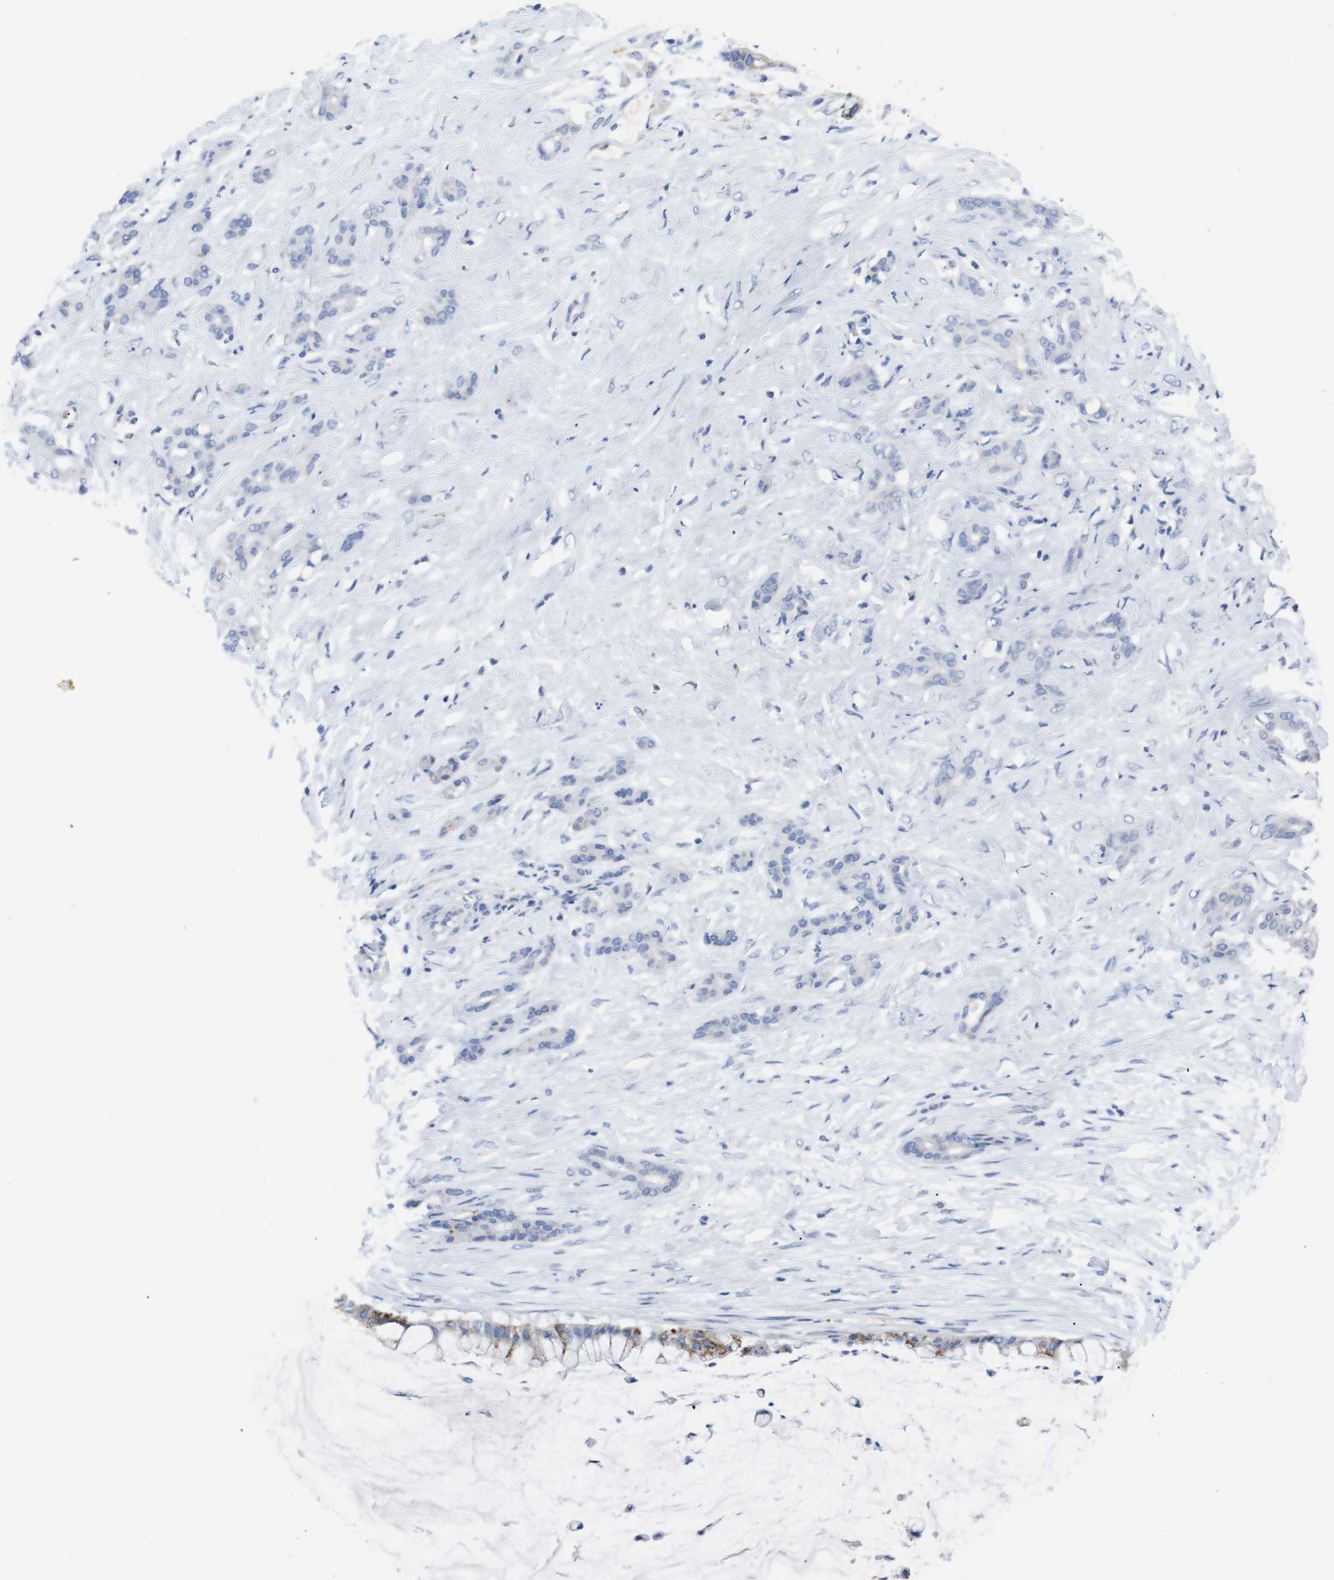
{"staining": {"intensity": "negative", "quantity": "none", "location": "none"}, "tissue": "pancreatic cancer", "cell_type": "Tumor cells", "image_type": "cancer", "snomed": [{"axis": "morphology", "description": "Adenocarcinoma, NOS"}, {"axis": "topography", "description": "Pancreas"}], "caption": "Immunohistochemistry image of neoplastic tissue: human pancreatic cancer stained with DAB (3,3'-diaminobenzidine) shows no significant protein expression in tumor cells.", "gene": "GJB2", "patient": {"sex": "male", "age": 41}}